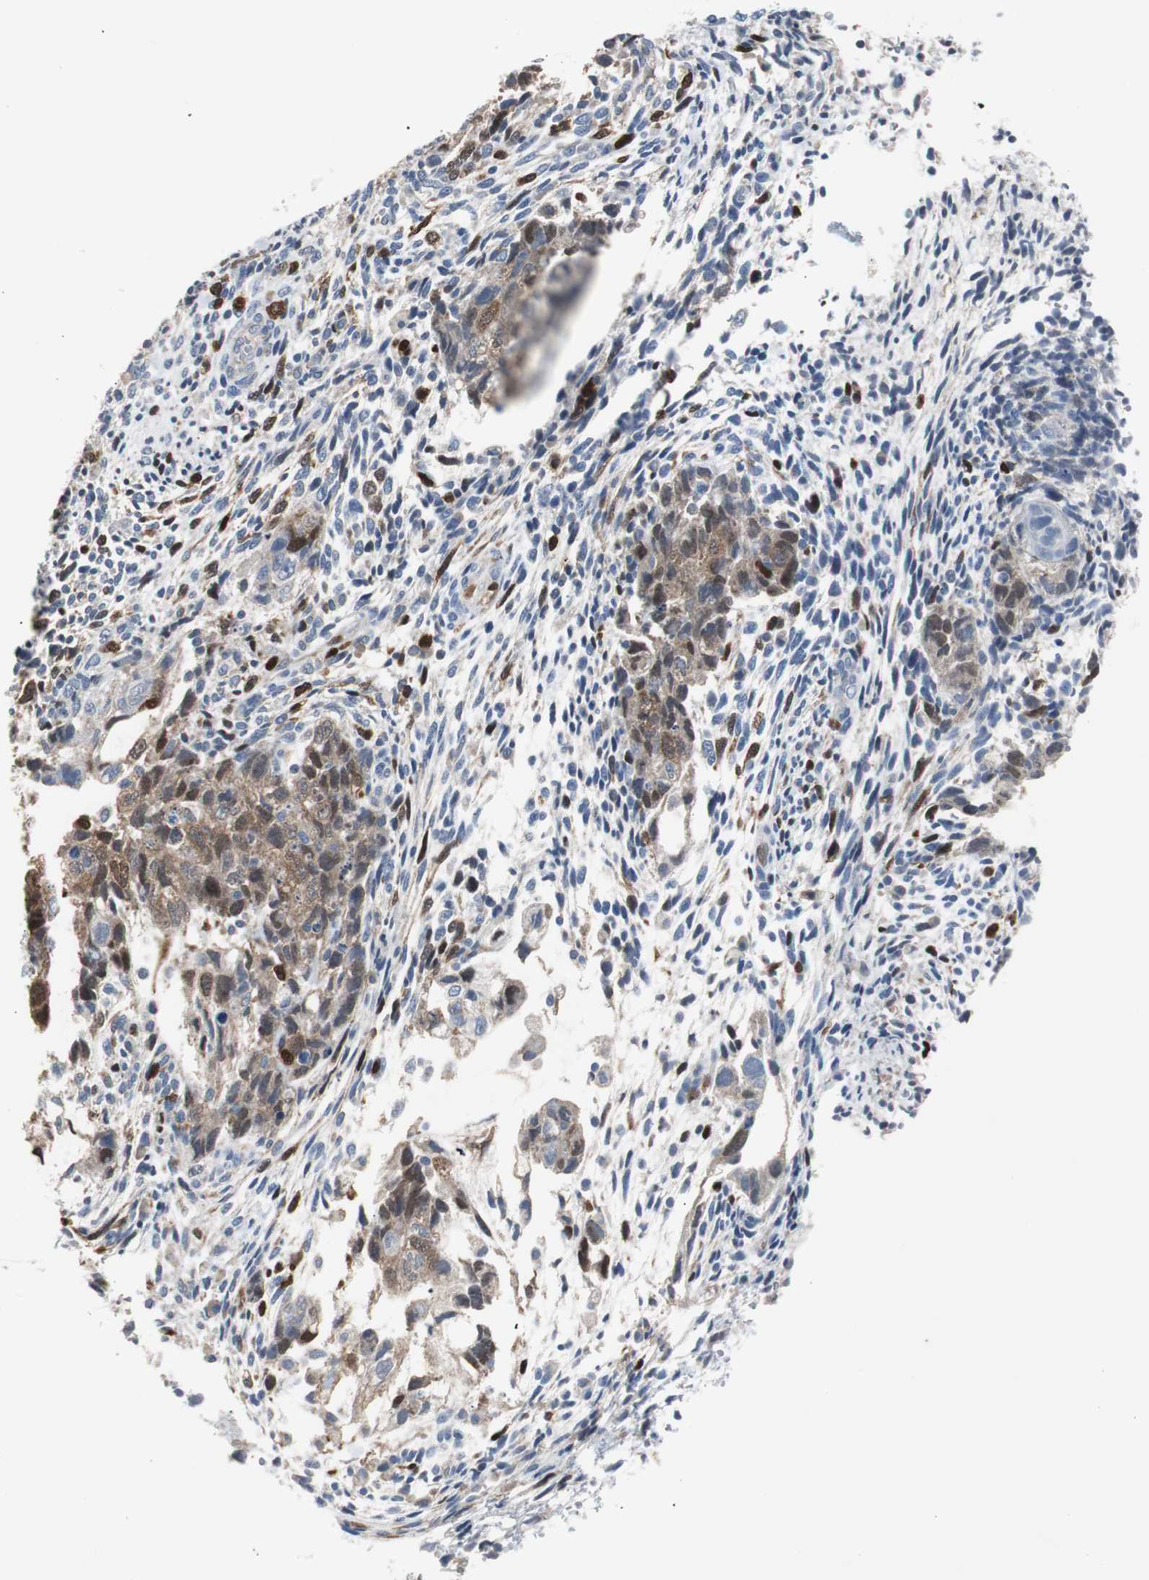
{"staining": {"intensity": "moderate", "quantity": "25%-75%", "location": "cytoplasmic/membranous"}, "tissue": "testis cancer", "cell_type": "Tumor cells", "image_type": "cancer", "snomed": [{"axis": "morphology", "description": "Normal tissue, NOS"}, {"axis": "morphology", "description": "Carcinoma, Embryonal, NOS"}, {"axis": "topography", "description": "Testis"}], "caption": "The micrograph reveals immunohistochemical staining of embryonal carcinoma (testis). There is moderate cytoplasmic/membranous positivity is seen in approximately 25%-75% of tumor cells.", "gene": "TK1", "patient": {"sex": "male", "age": 36}}